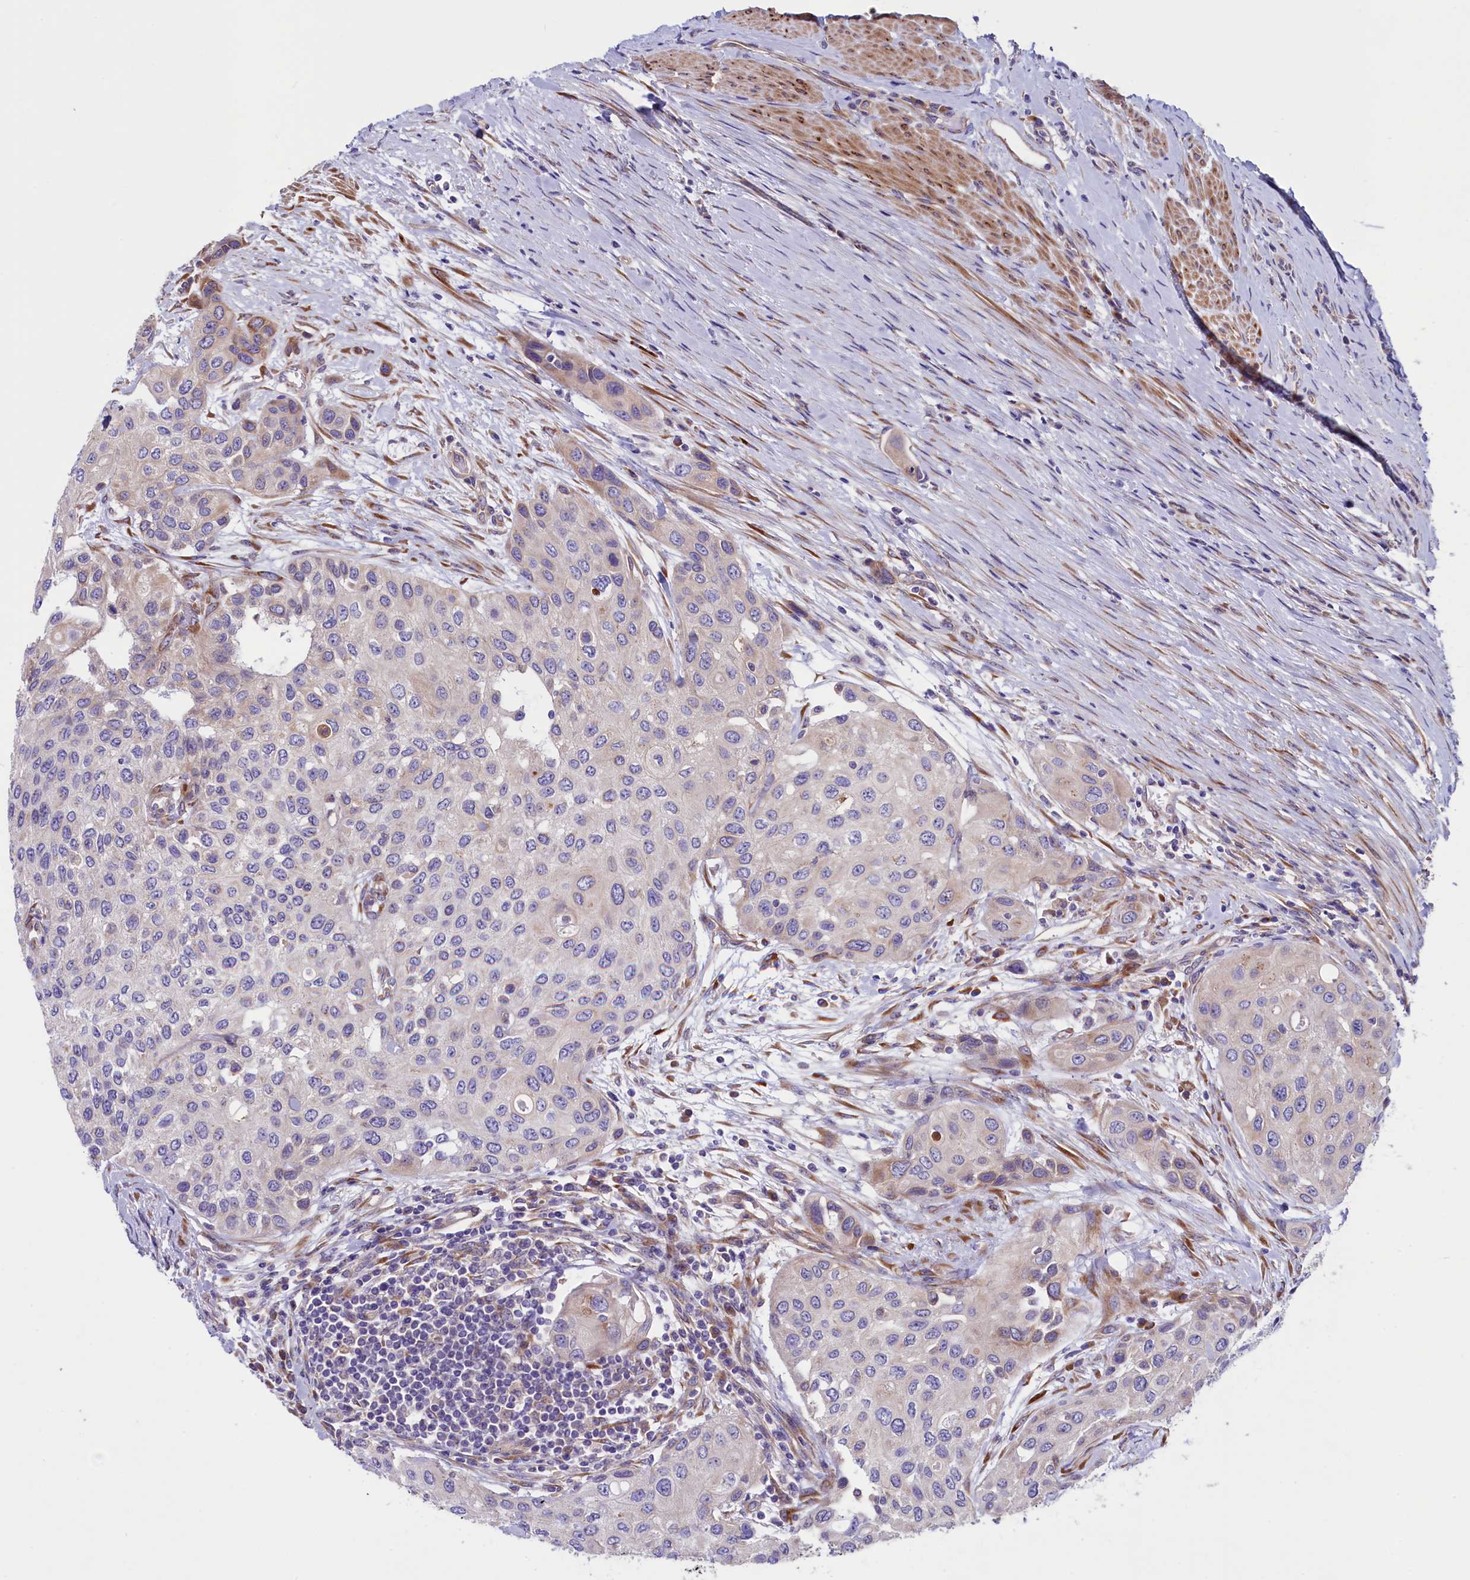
{"staining": {"intensity": "negative", "quantity": "none", "location": "none"}, "tissue": "urothelial cancer", "cell_type": "Tumor cells", "image_type": "cancer", "snomed": [{"axis": "morphology", "description": "Normal tissue, NOS"}, {"axis": "morphology", "description": "Urothelial carcinoma, High grade"}, {"axis": "topography", "description": "Vascular tissue"}, {"axis": "topography", "description": "Urinary bladder"}], "caption": "High-grade urothelial carcinoma stained for a protein using immunohistochemistry reveals no staining tumor cells.", "gene": "GPR108", "patient": {"sex": "female", "age": 56}}